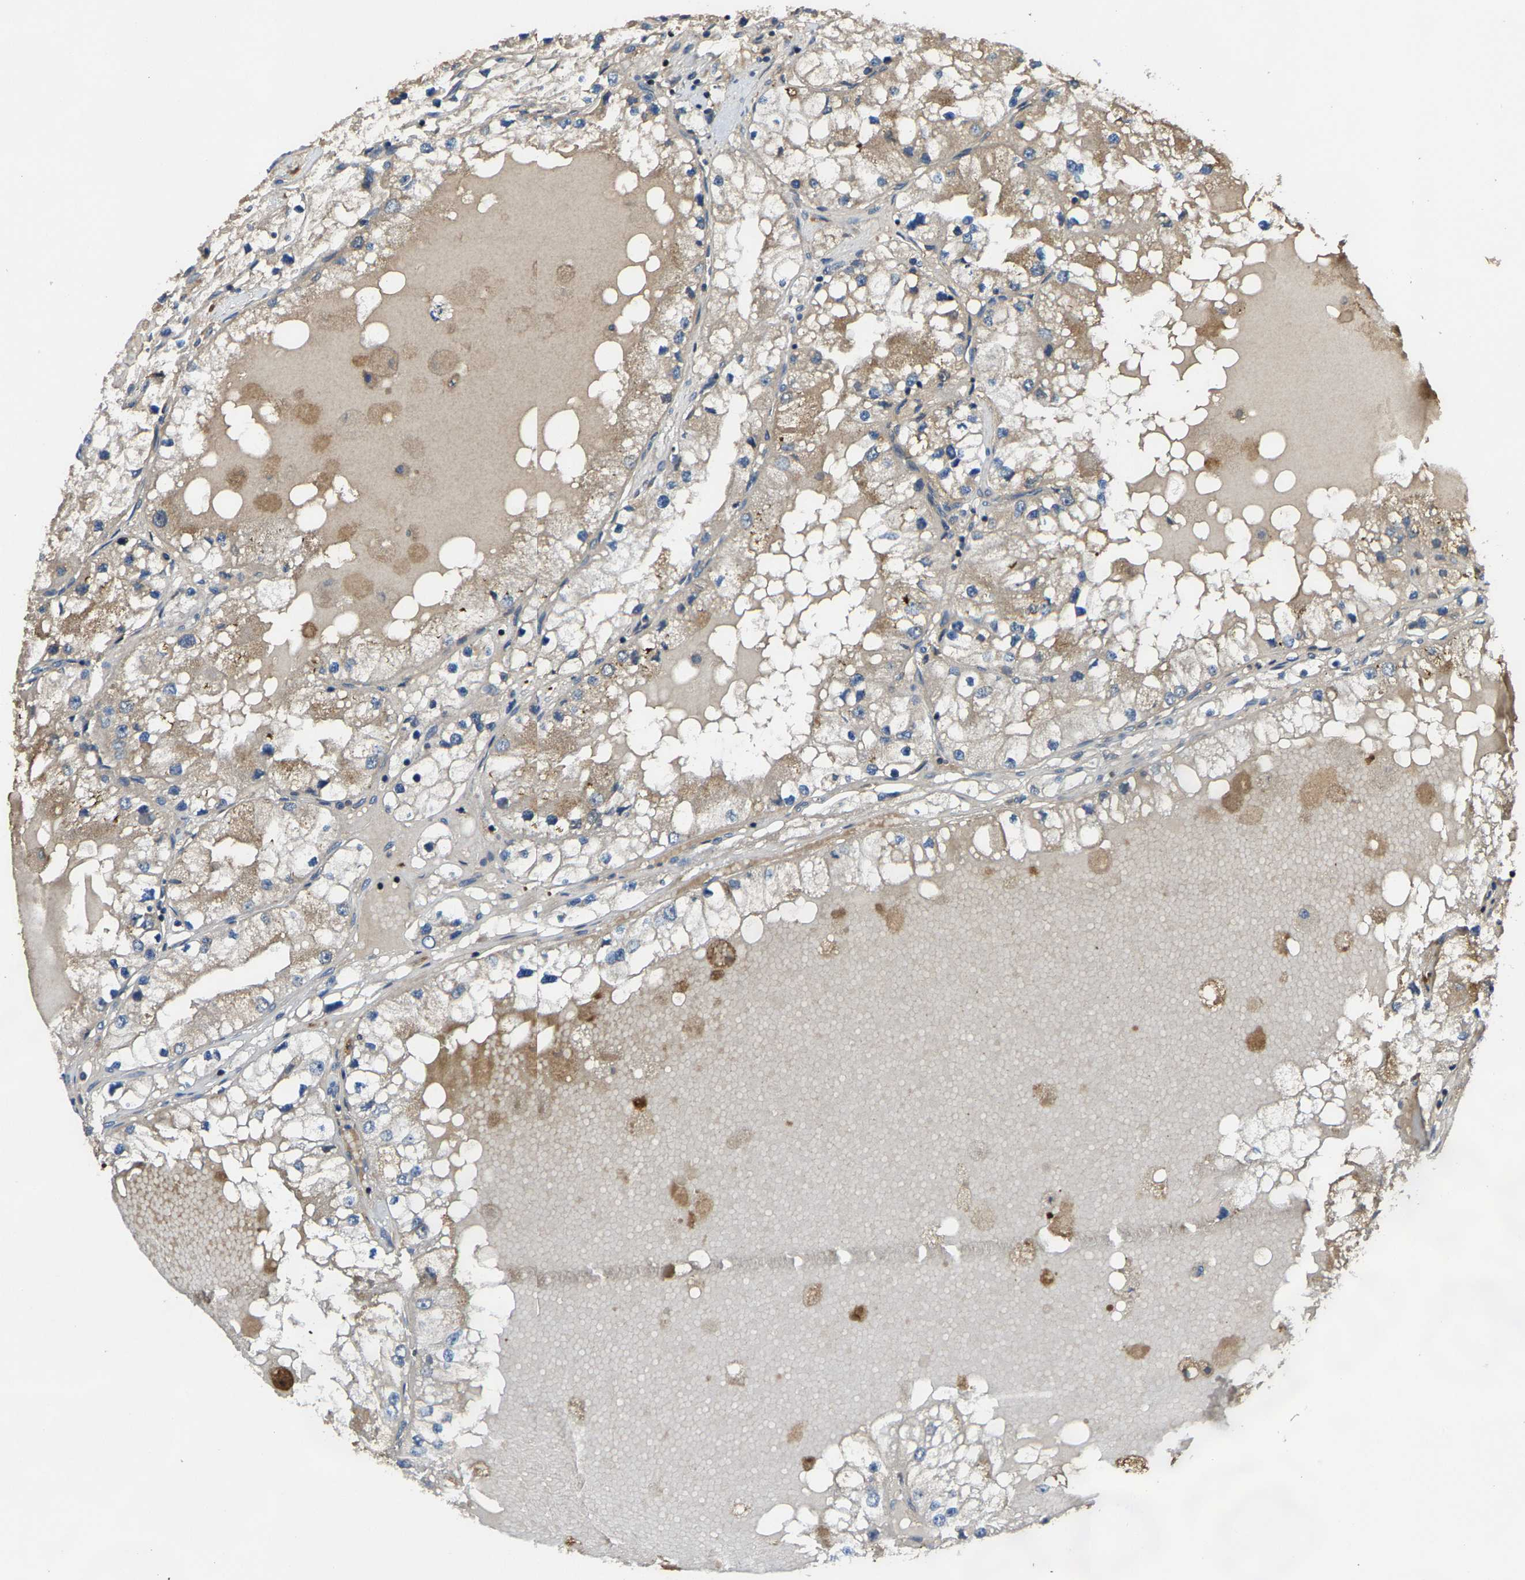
{"staining": {"intensity": "weak", "quantity": "25%-75%", "location": "cytoplasmic/membranous"}, "tissue": "renal cancer", "cell_type": "Tumor cells", "image_type": "cancer", "snomed": [{"axis": "morphology", "description": "Adenocarcinoma, NOS"}, {"axis": "topography", "description": "Kidney"}], "caption": "Renal adenocarcinoma was stained to show a protein in brown. There is low levels of weak cytoplasmic/membranous positivity in about 25%-75% of tumor cells. (brown staining indicates protein expression, while blue staining denotes nuclei).", "gene": "AGBL3", "patient": {"sex": "male", "age": 68}}